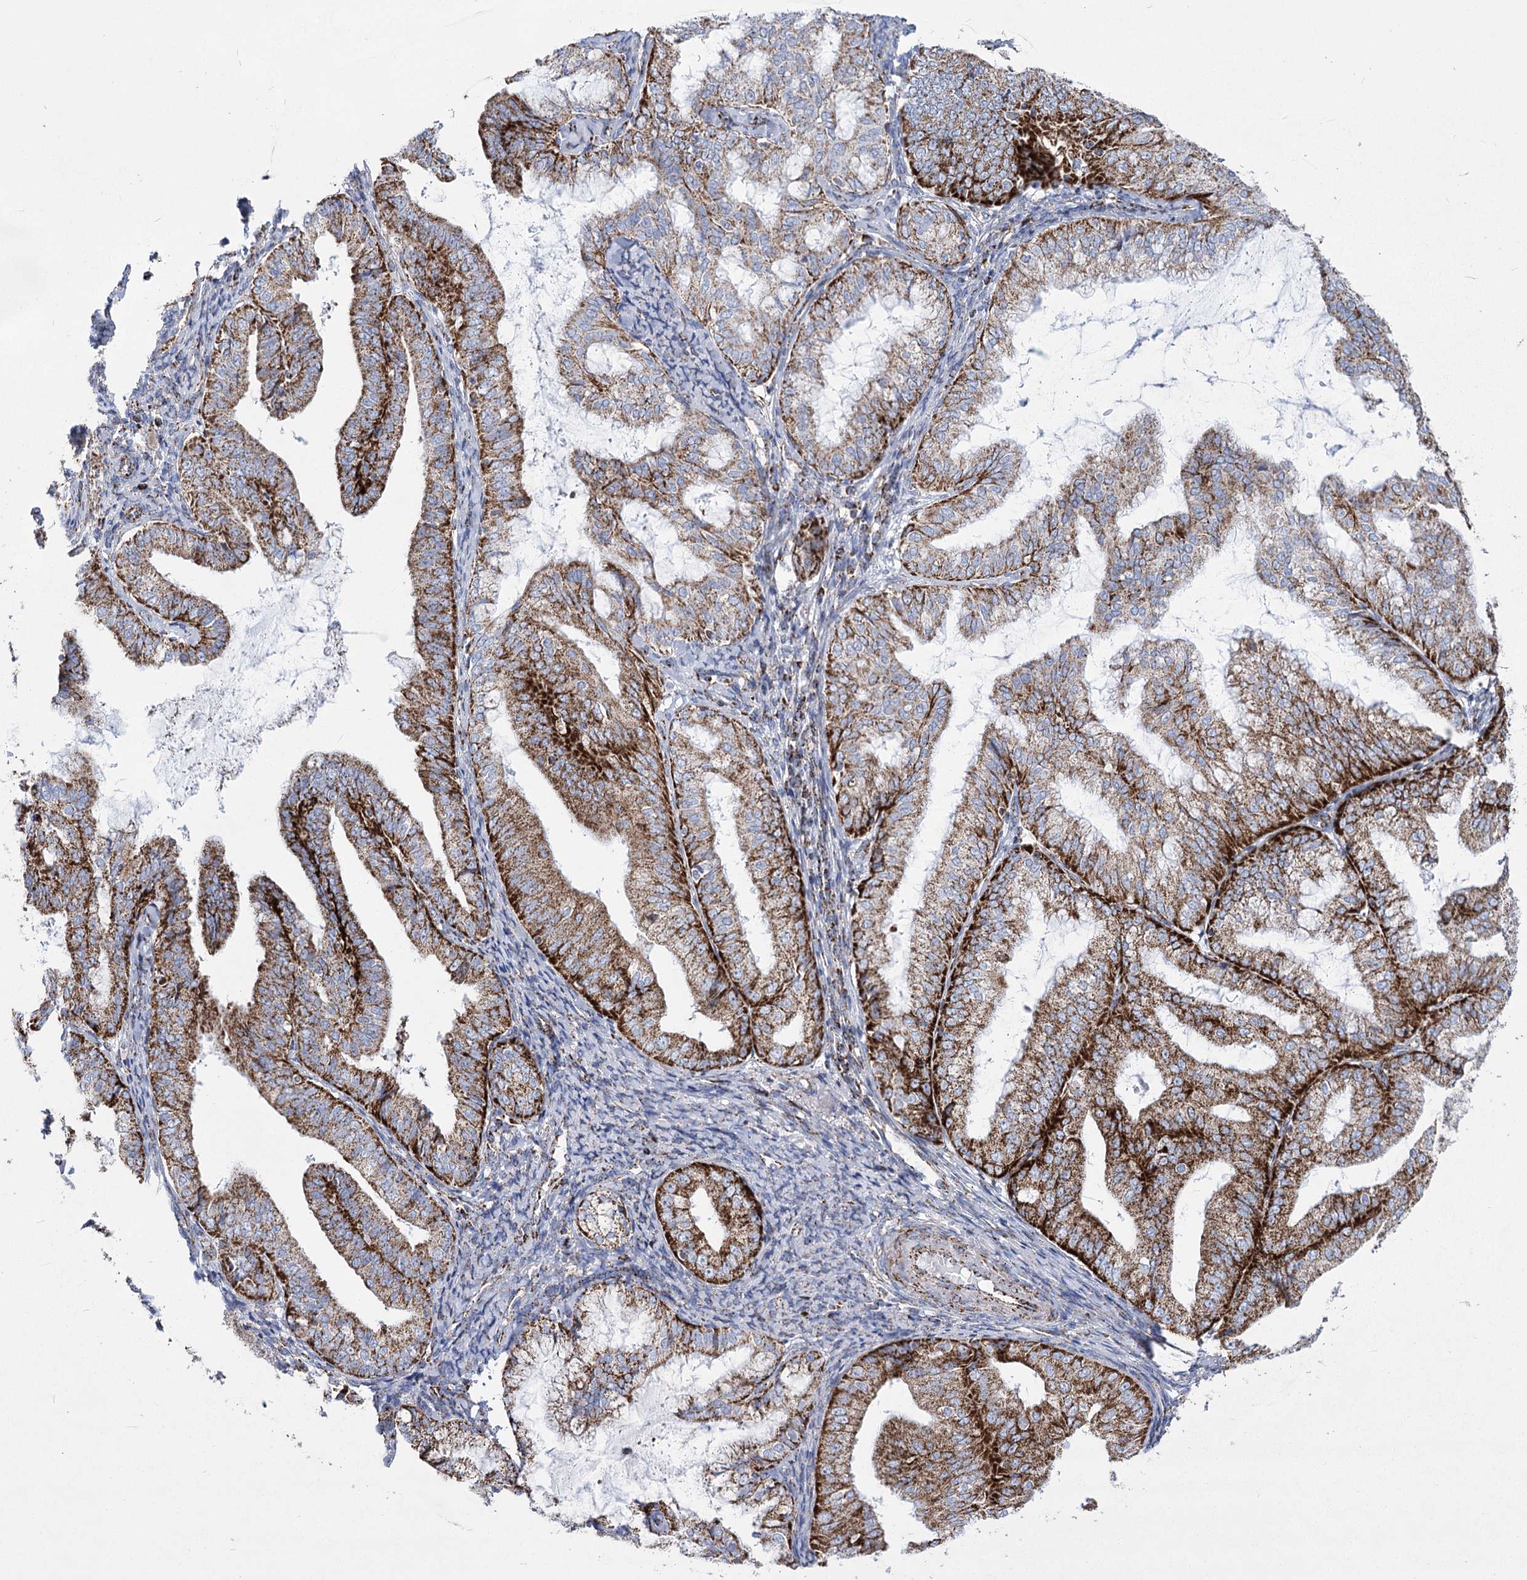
{"staining": {"intensity": "strong", "quantity": ">75%", "location": "cytoplasmic/membranous"}, "tissue": "endometrial cancer", "cell_type": "Tumor cells", "image_type": "cancer", "snomed": [{"axis": "morphology", "description": "Adenocarcinoma, NOS"}, {"axis": "topography", "description": "Endometrium"}], "caption": "A micrograph of adenocarcinoma (endometrial) stained for a protein shows strong cytoplasmic/membranous brown staining in tumor cells.", "gene": "PDHB", "patient": {"sex": "female", "age": 63}}